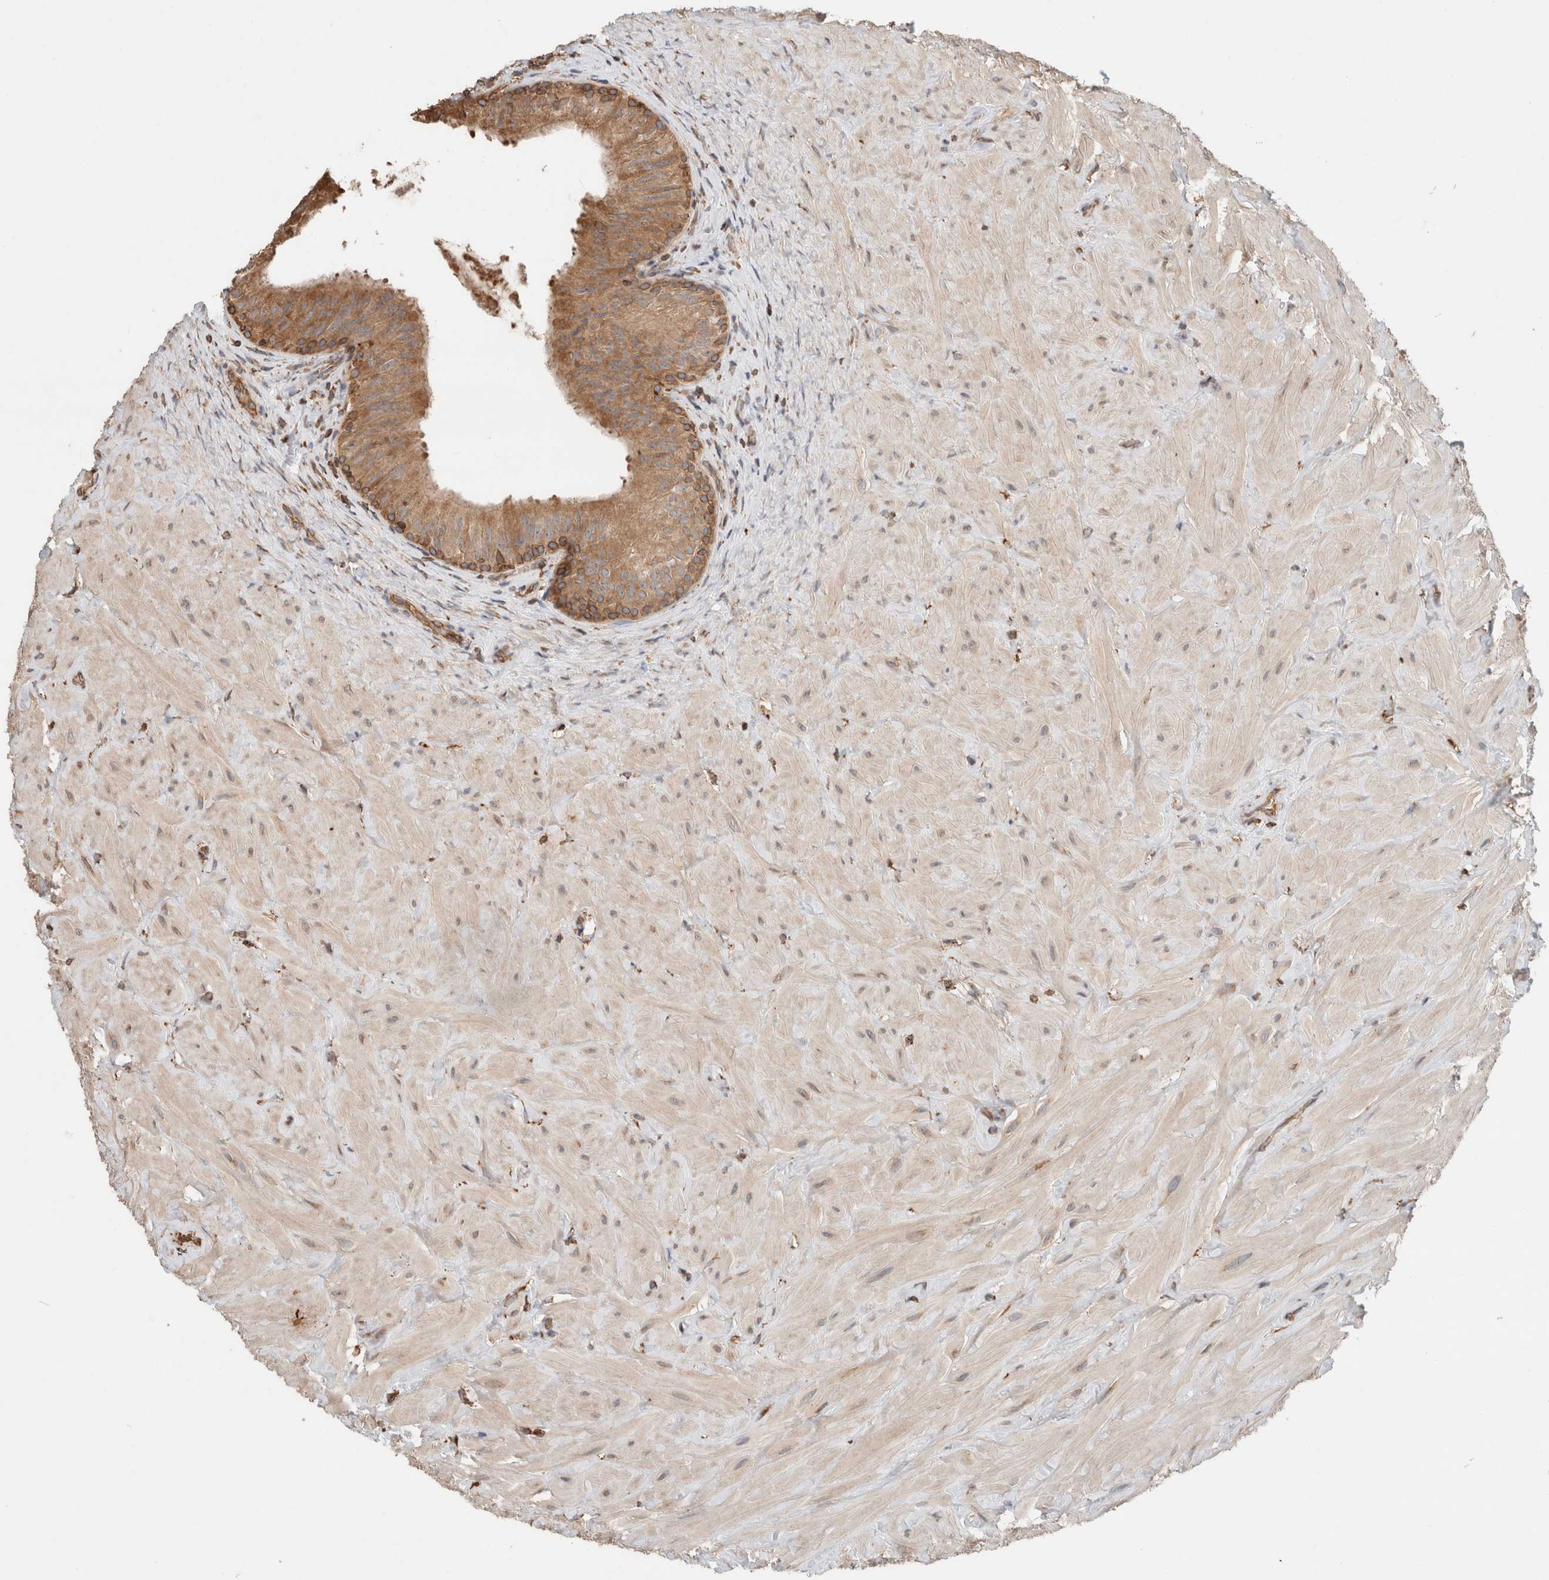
{"staining": {"intensity": "moderate", "quantity": "25%-75%", "location": "cytoplasmic/membranous"}, "tissue": "epididymis", "cell_type": "Glandular cells", "image_type": "normal", "snomed": [{"axis": "morphology", "description": "Normal tissue, NOS"}, {"axis": "topography", "description": "Soft tissue"}, {"axis": "topography", "description": "Epididymis"}], "caption": "A medium amount of moderate cytoplasmic/membranous staining is appreciated in approximately 25%-75% of glandular cells in unremarkable epididymis.", "gene": "ERAP2", "patient": {"sex": "male", "age": 26}}